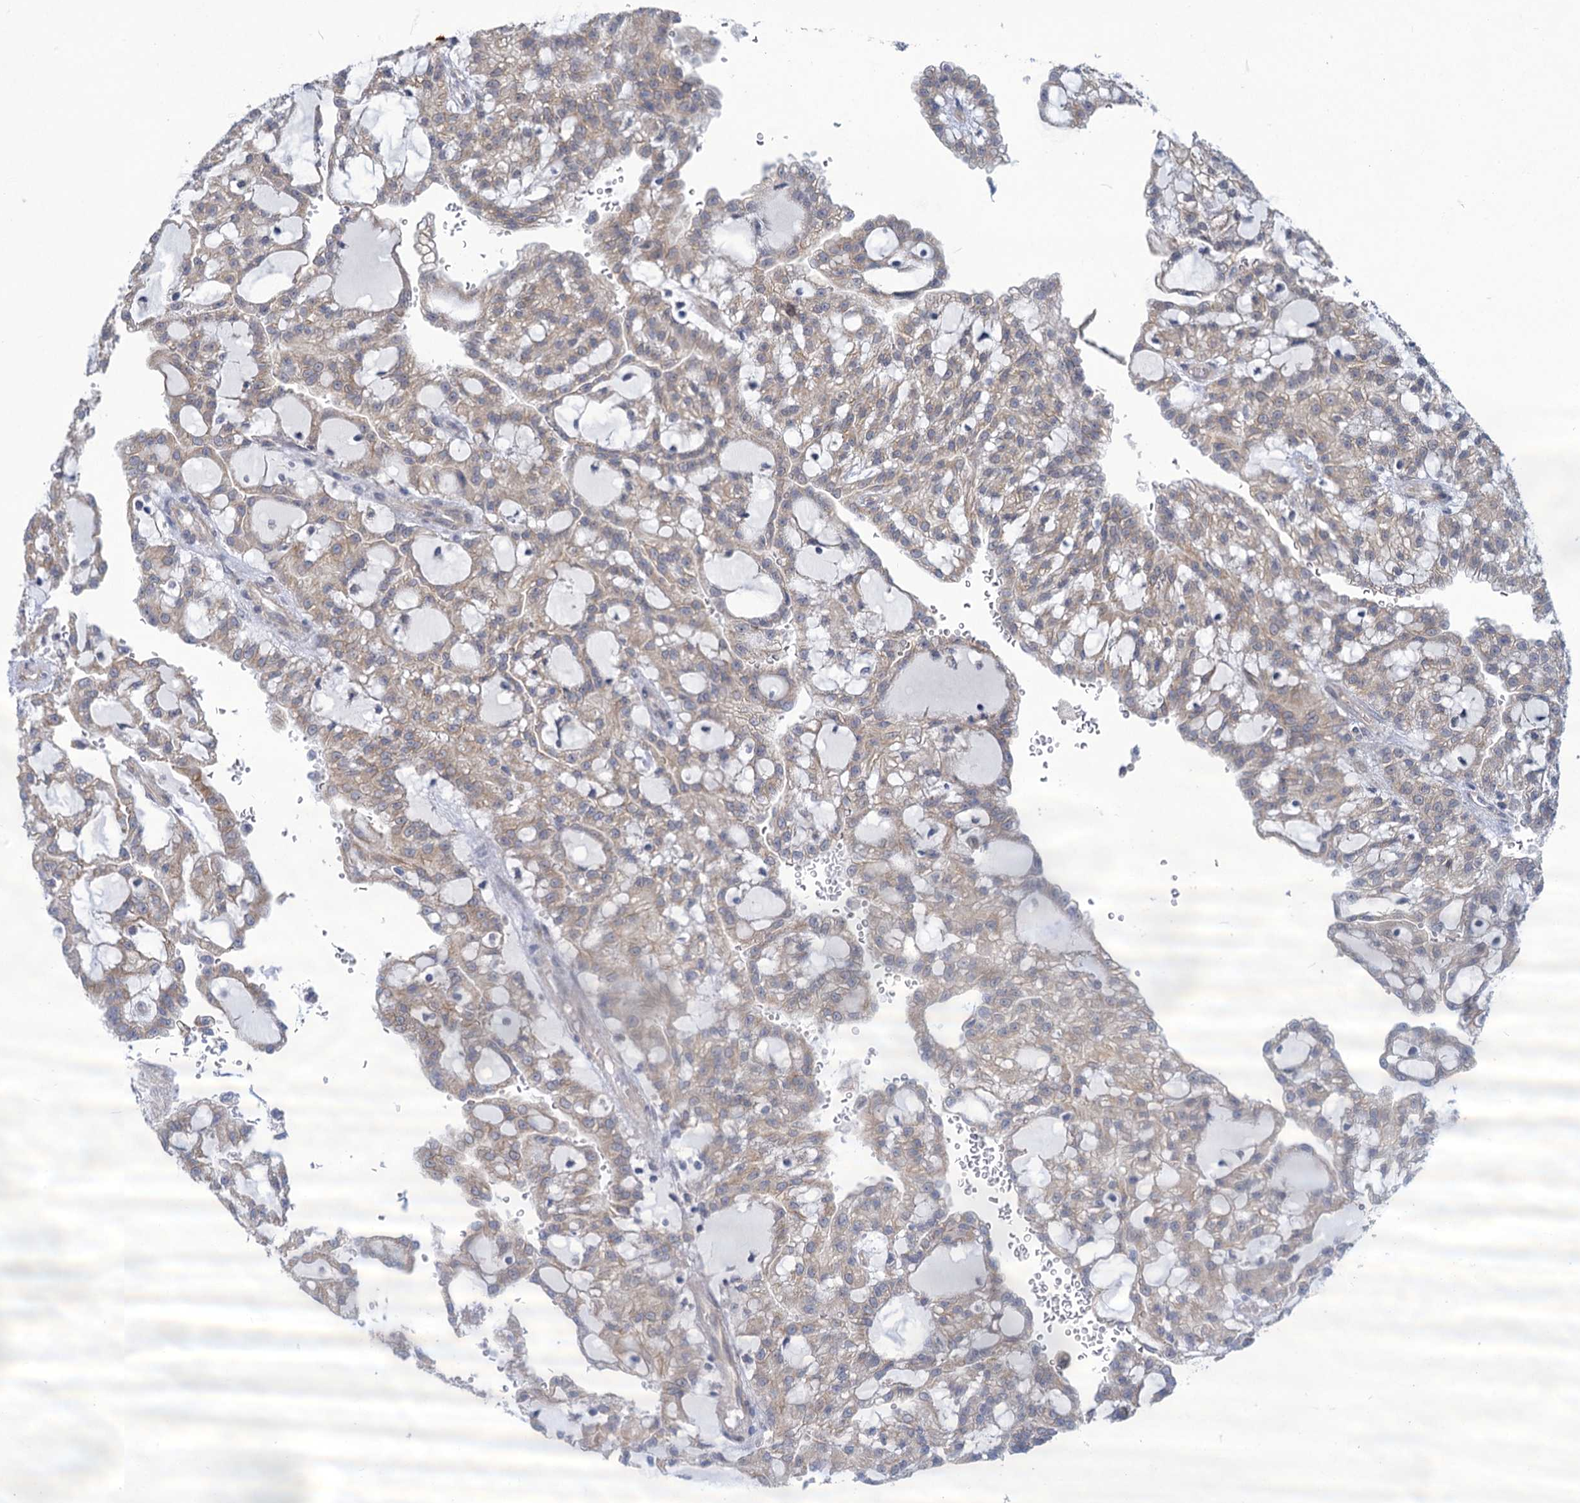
{"staining": {"intensity": "weak", "quantity": "25%-75%", "location": "cytoplasmic/membranous"}, "tissue": "renal cancer", "cell_type": "Tumor cells", "image_type": "cancer", "snomed": [{"axis": "morphology", "description": "Adenocarcinoma, NOS"}, {"axis": "topography", "description": "Kidney"}], "caption": "Adenocarcinoma (renal) stained with a brown dye reveals weak cytoplasmic/membranous positive expression in approximately 25%-75% of tumor cells.", "gene": "MBLAC2", "patient": {"sex": "male", "age": 63}}